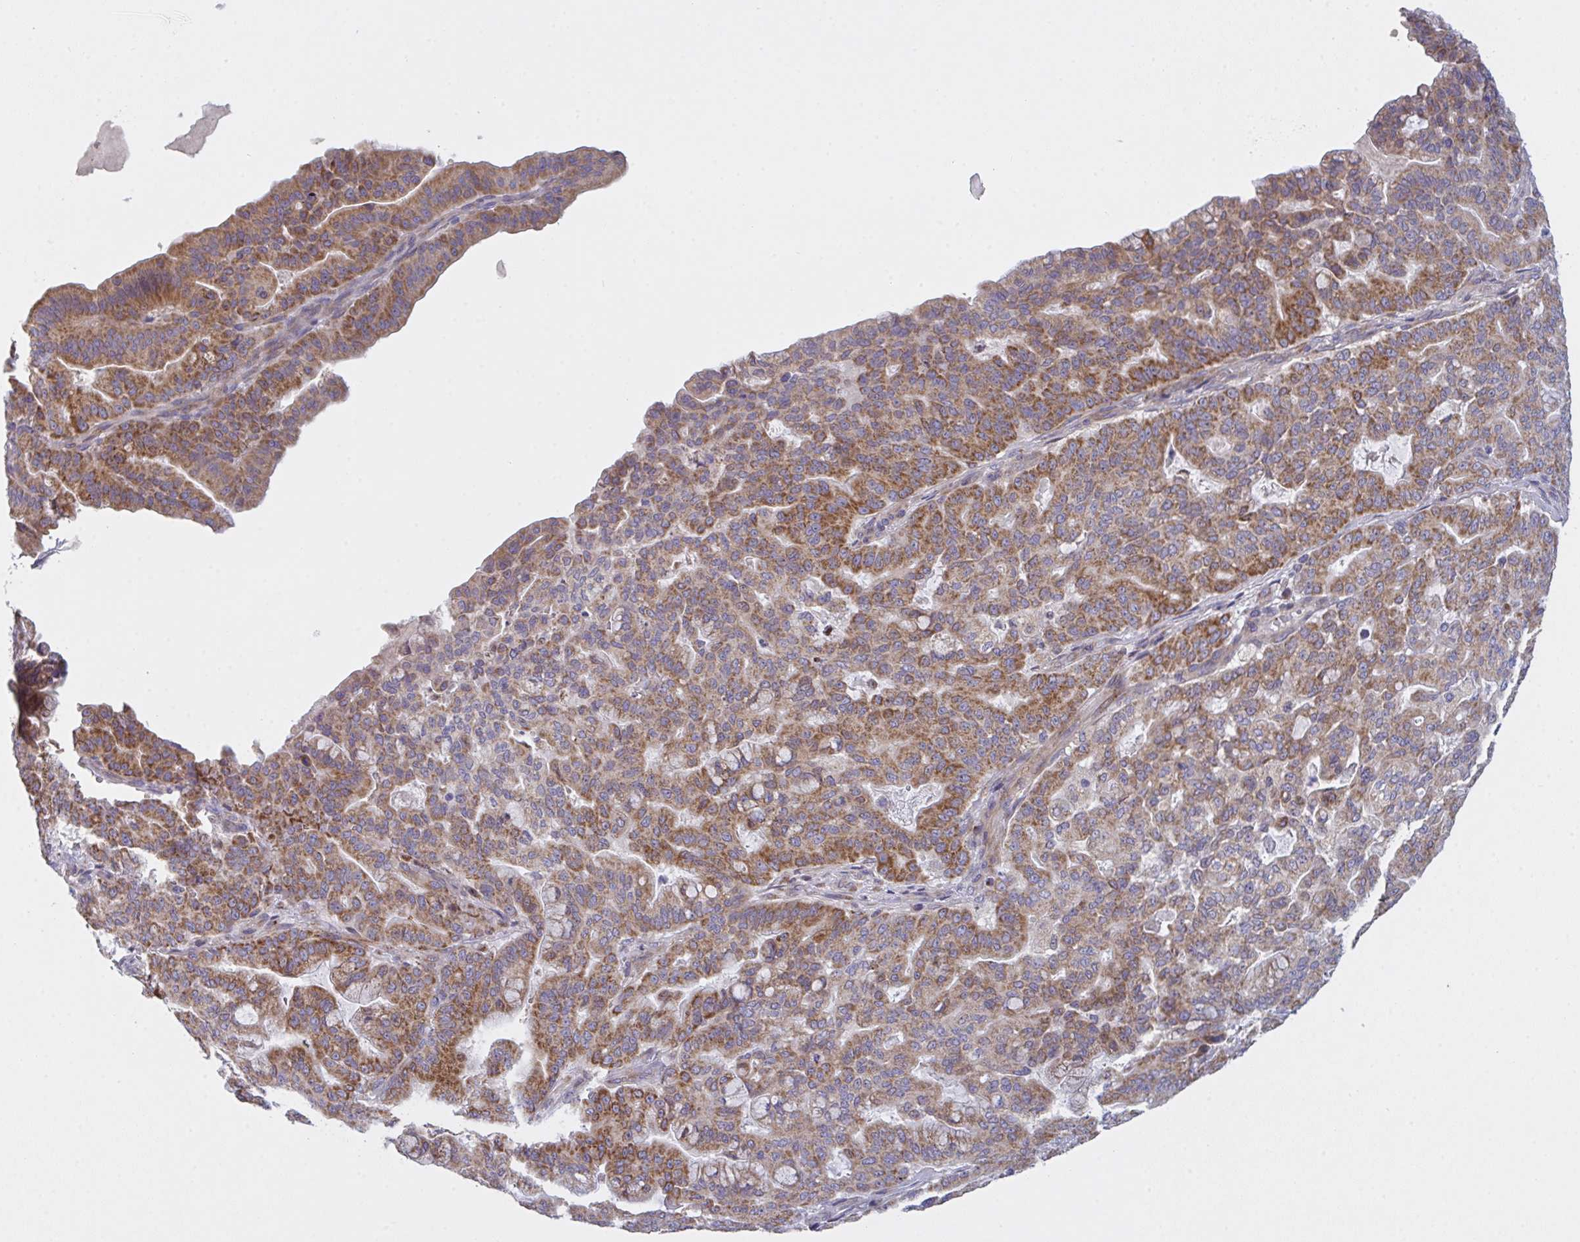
{"staining": {"intensity": "moderate", "quantity": ">75%", "location": "cytoplasmic/membranous"}, "tissue": "pancreatic cancer", "cell_type": "Tumor cells", "image_type": "cancer", "snomed": [{"axis": "morphology", "description": "Adenocarcinoma, NOS"}, {"axis": "topography", "description": "Pancreas"}], "caption": "Immunohistochemical staining of adenocarcinoma (pancreatic) demonstrates medium levels of moderate cytoplasmic/membranous staining in about >75% of tumor cells. The staining was performed using DAB to visualize the protein expression in brown, while the nuclei were stained in blue with hematoxylin (Magnification: 20x).", "gene": "MRPS2", "patient": {"sex": "male", "age": 63}}